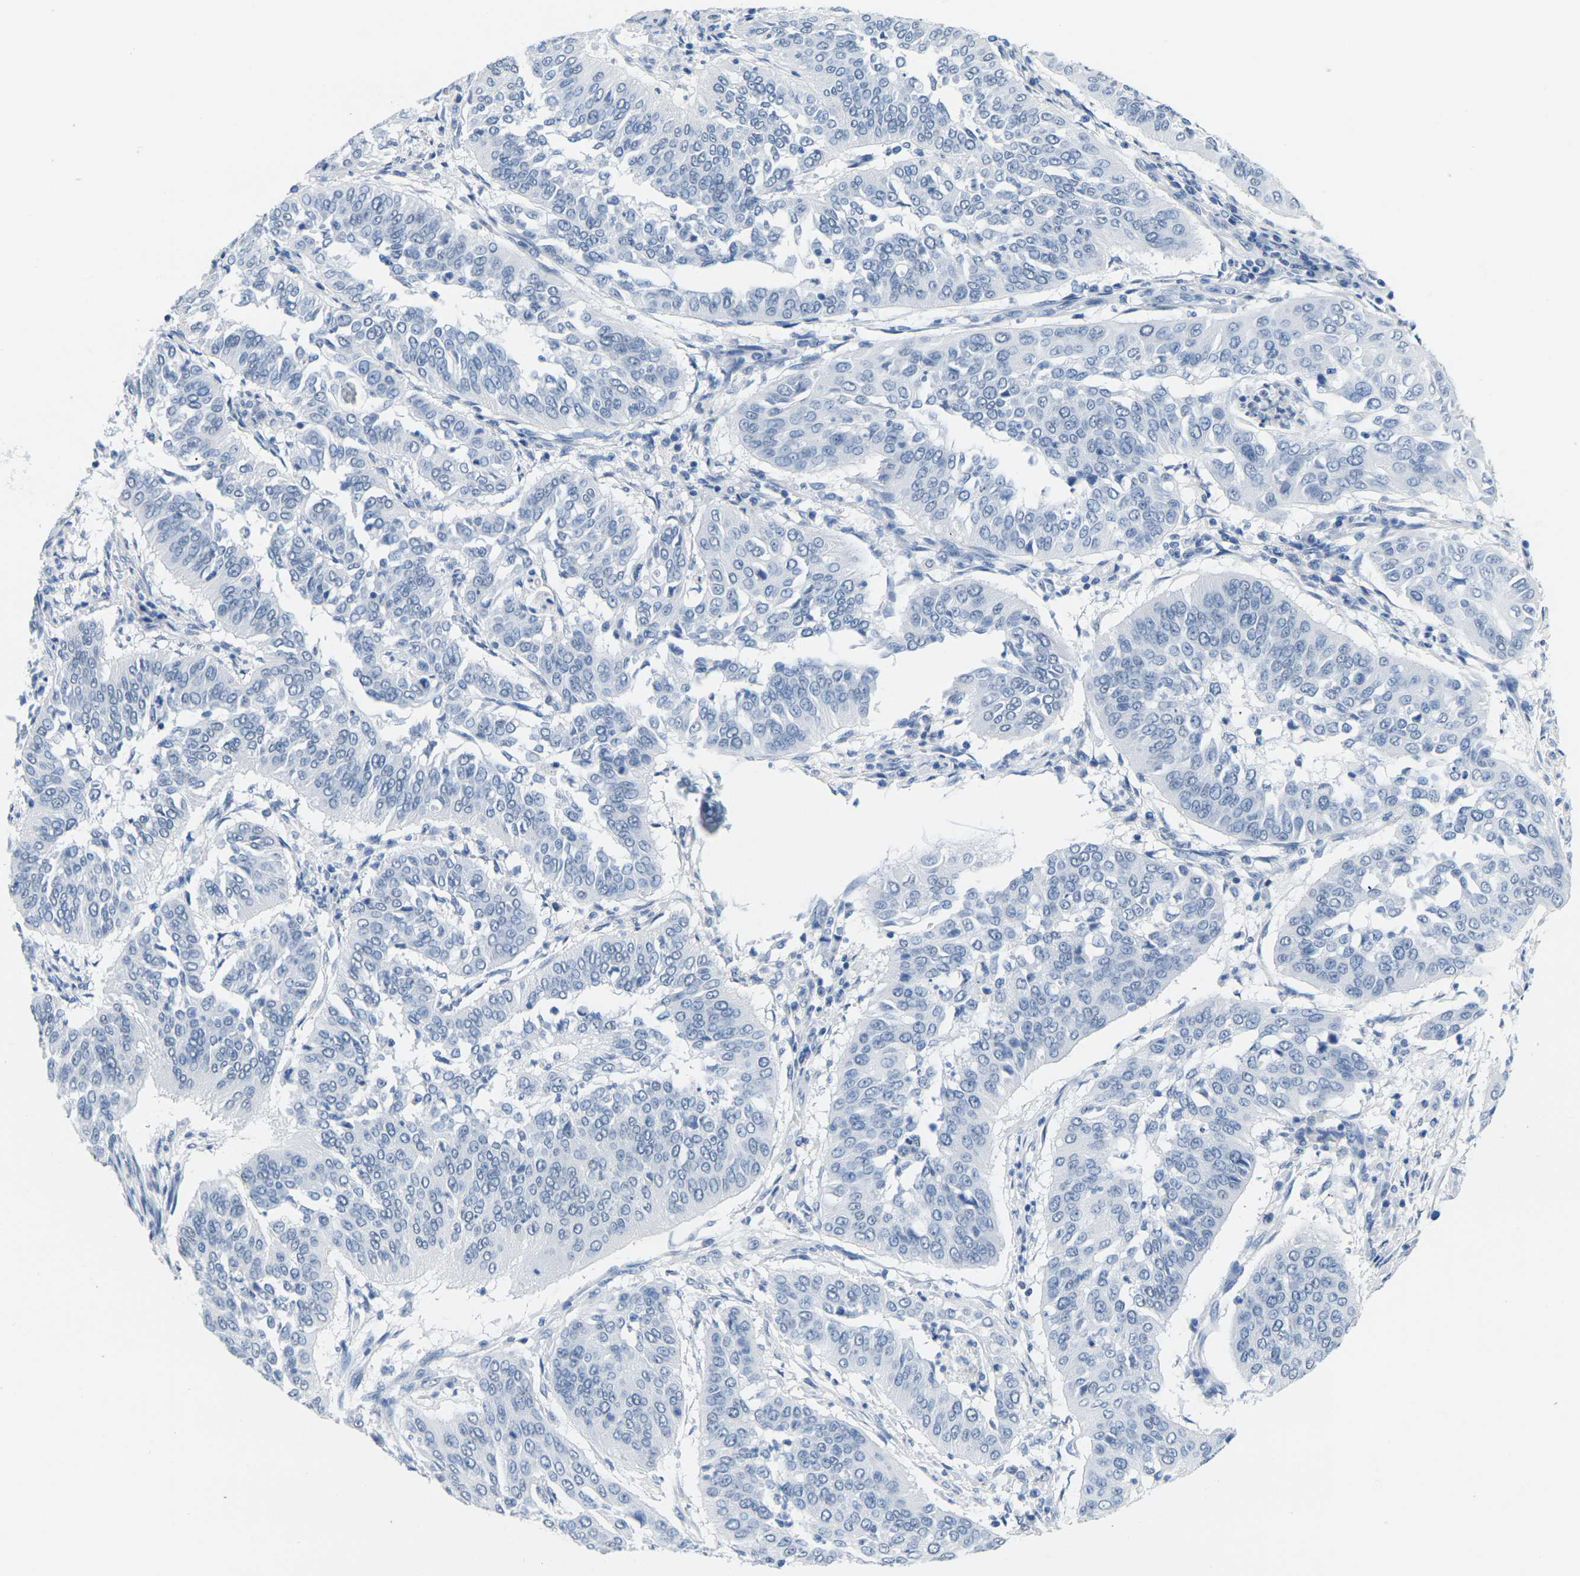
{"staining": {"intensity": "negative", "quantity": "none", "location": "none"}, "tissue": "cervical cancer", "cell_type": "Tumor cells", "image_type": "cancer", "snomed": [{"axis": "morphology", "description": "Normal tissue, NOS"}, {"axis": "morphology", "description": "Squamous cell carcinoma, NOS"}, {"axis": "topography", "description": "Cervix"}], "caption": "Immunohistochemical staining of cervical squamous cell carcinoma exhibits no significant positivity in tumor cells.", "gene": "CTAG1A", "patient": {"sex": "female", "age": 39}}